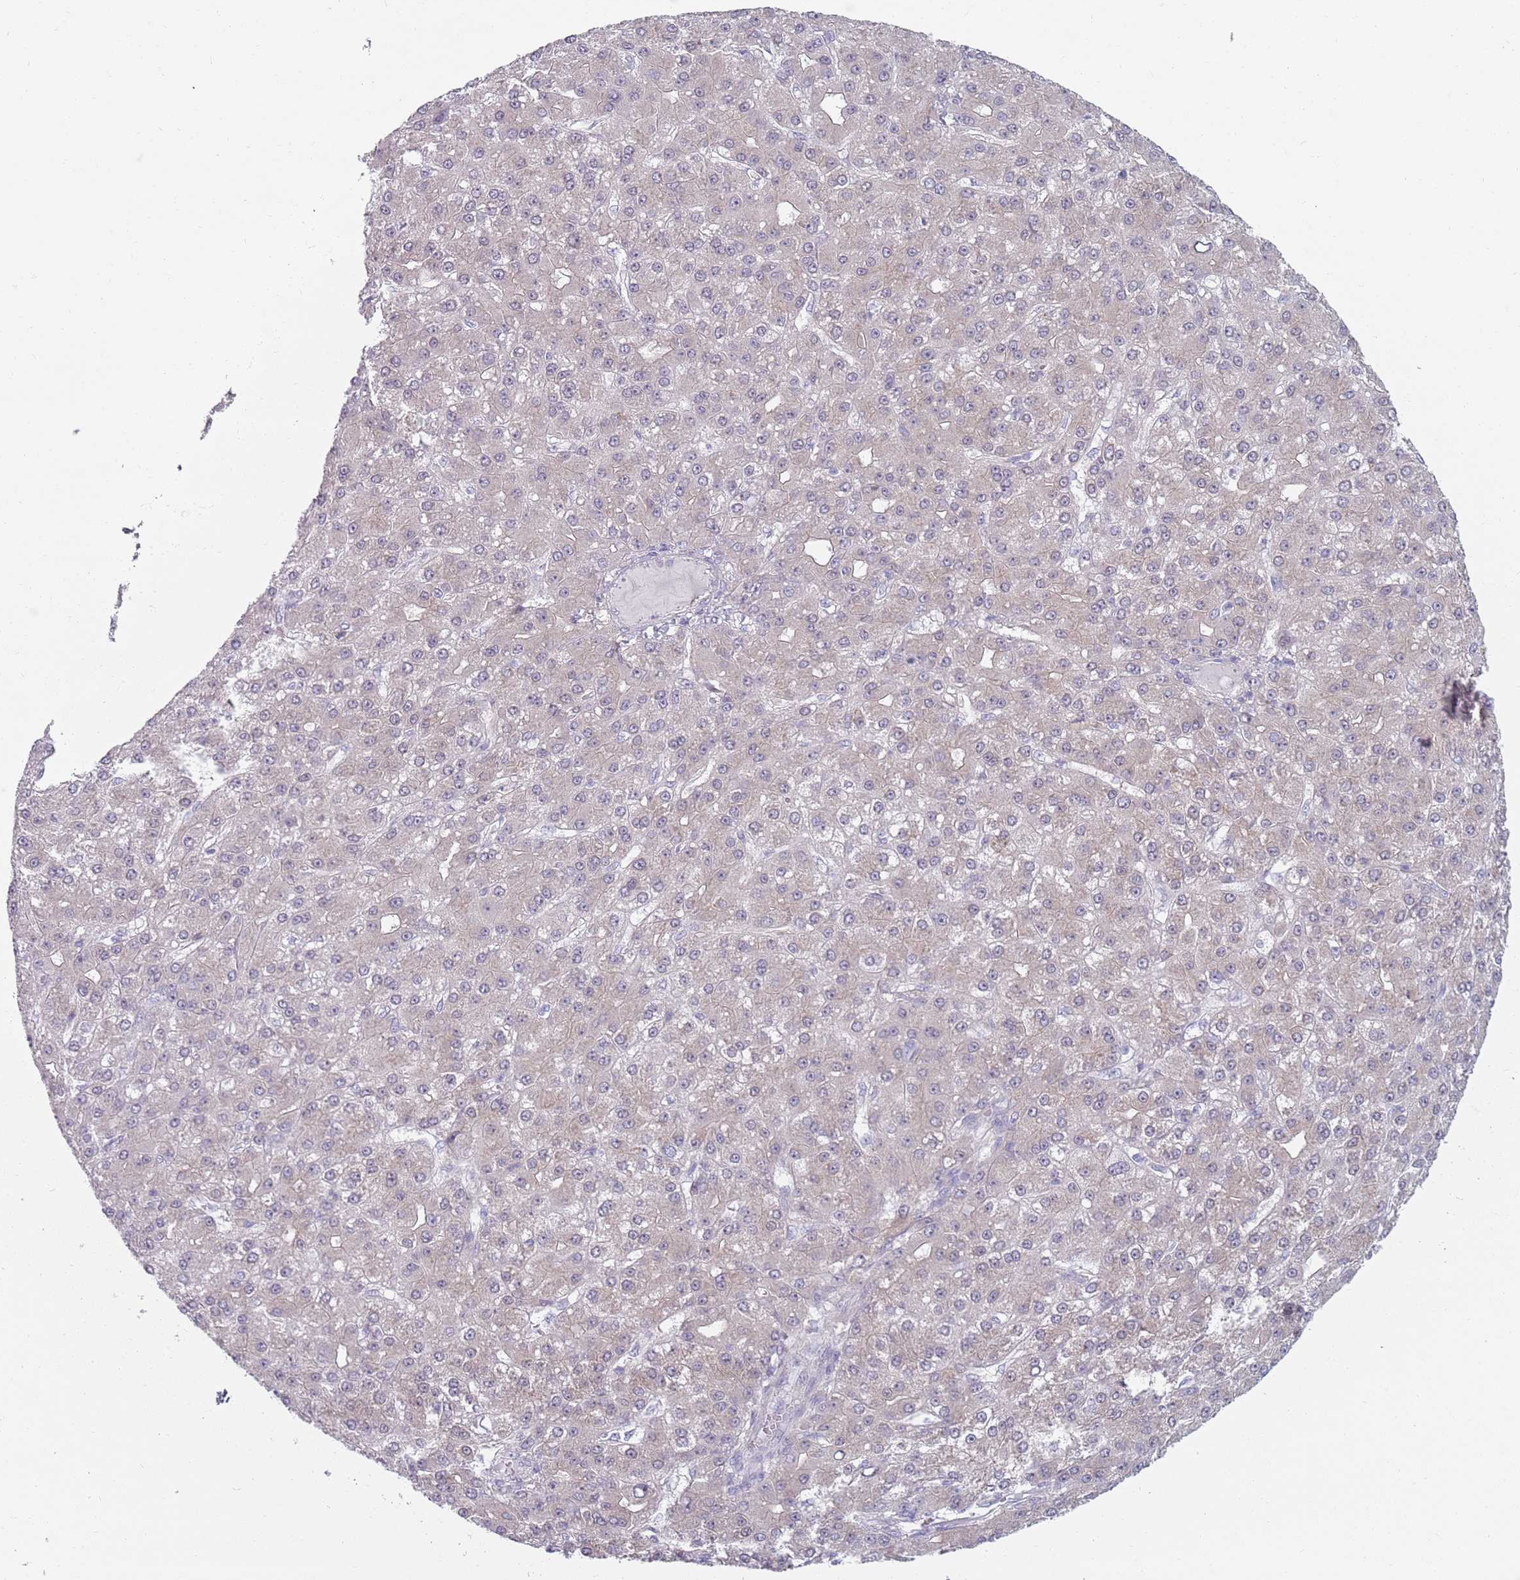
{"staining": {"intensity": "weak", "quantity": "25%-75%", "location": "cytoplasmic/membranous"}, "tissue": "liver cancer", "cell_type": "Tumor cells", "image_type": "cancer", "snomed": [{"axis": "morphology", "description": "Carcinoma, Hepatocellular, NOS"}, {"axis": "topography", "description": "Liver"}], "caption": "Brown immunohistochemical staining in liver hepatocellular carcinoma shows weak cytoplasmic/membranous positivity in approximately 25%-75% of tumor cells.", "gene": "SLC26A6", "patient": {"sex": "male", "age": 67}}